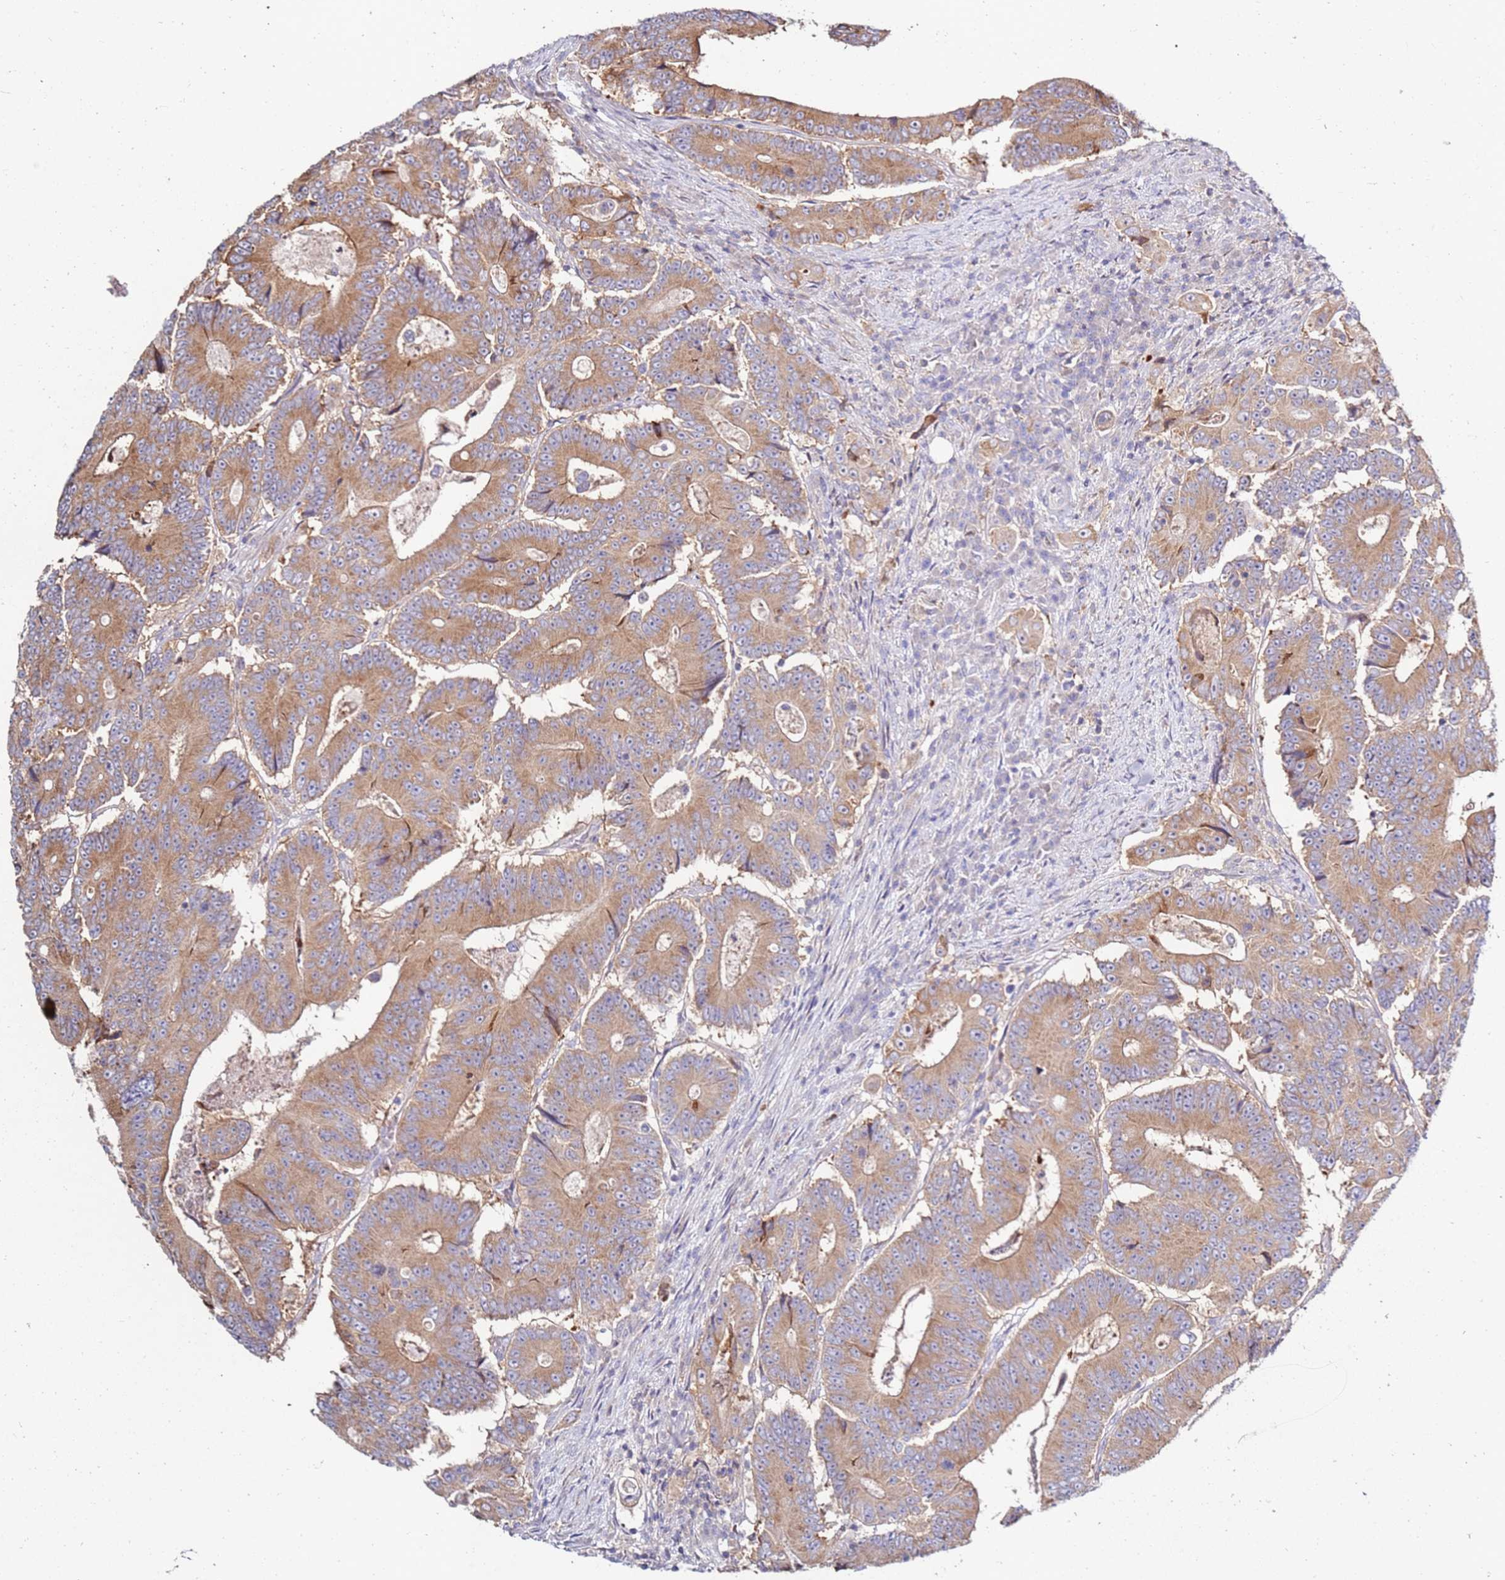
{"staining": {"intensity": "moderate", "quantity": ">75%", "location": "cytoplasmic/membranous"}, "tissue": "colorectal cancer", "cell_type": "Tumor cells", "image_type": "cancer", "snomed": [{"axis": "morphology", "description": "Adenocarcinoma, NOS"}, {"axis": "topography", "description": "Colon"}], "caption": "A brown stain shows moderate cytoplasmic/membranous positivity of a protein in human colorectal adenocarcinoma tumor cells.", "gene": "CNOT9", "patient": {"sex": "male", "age": 83}}